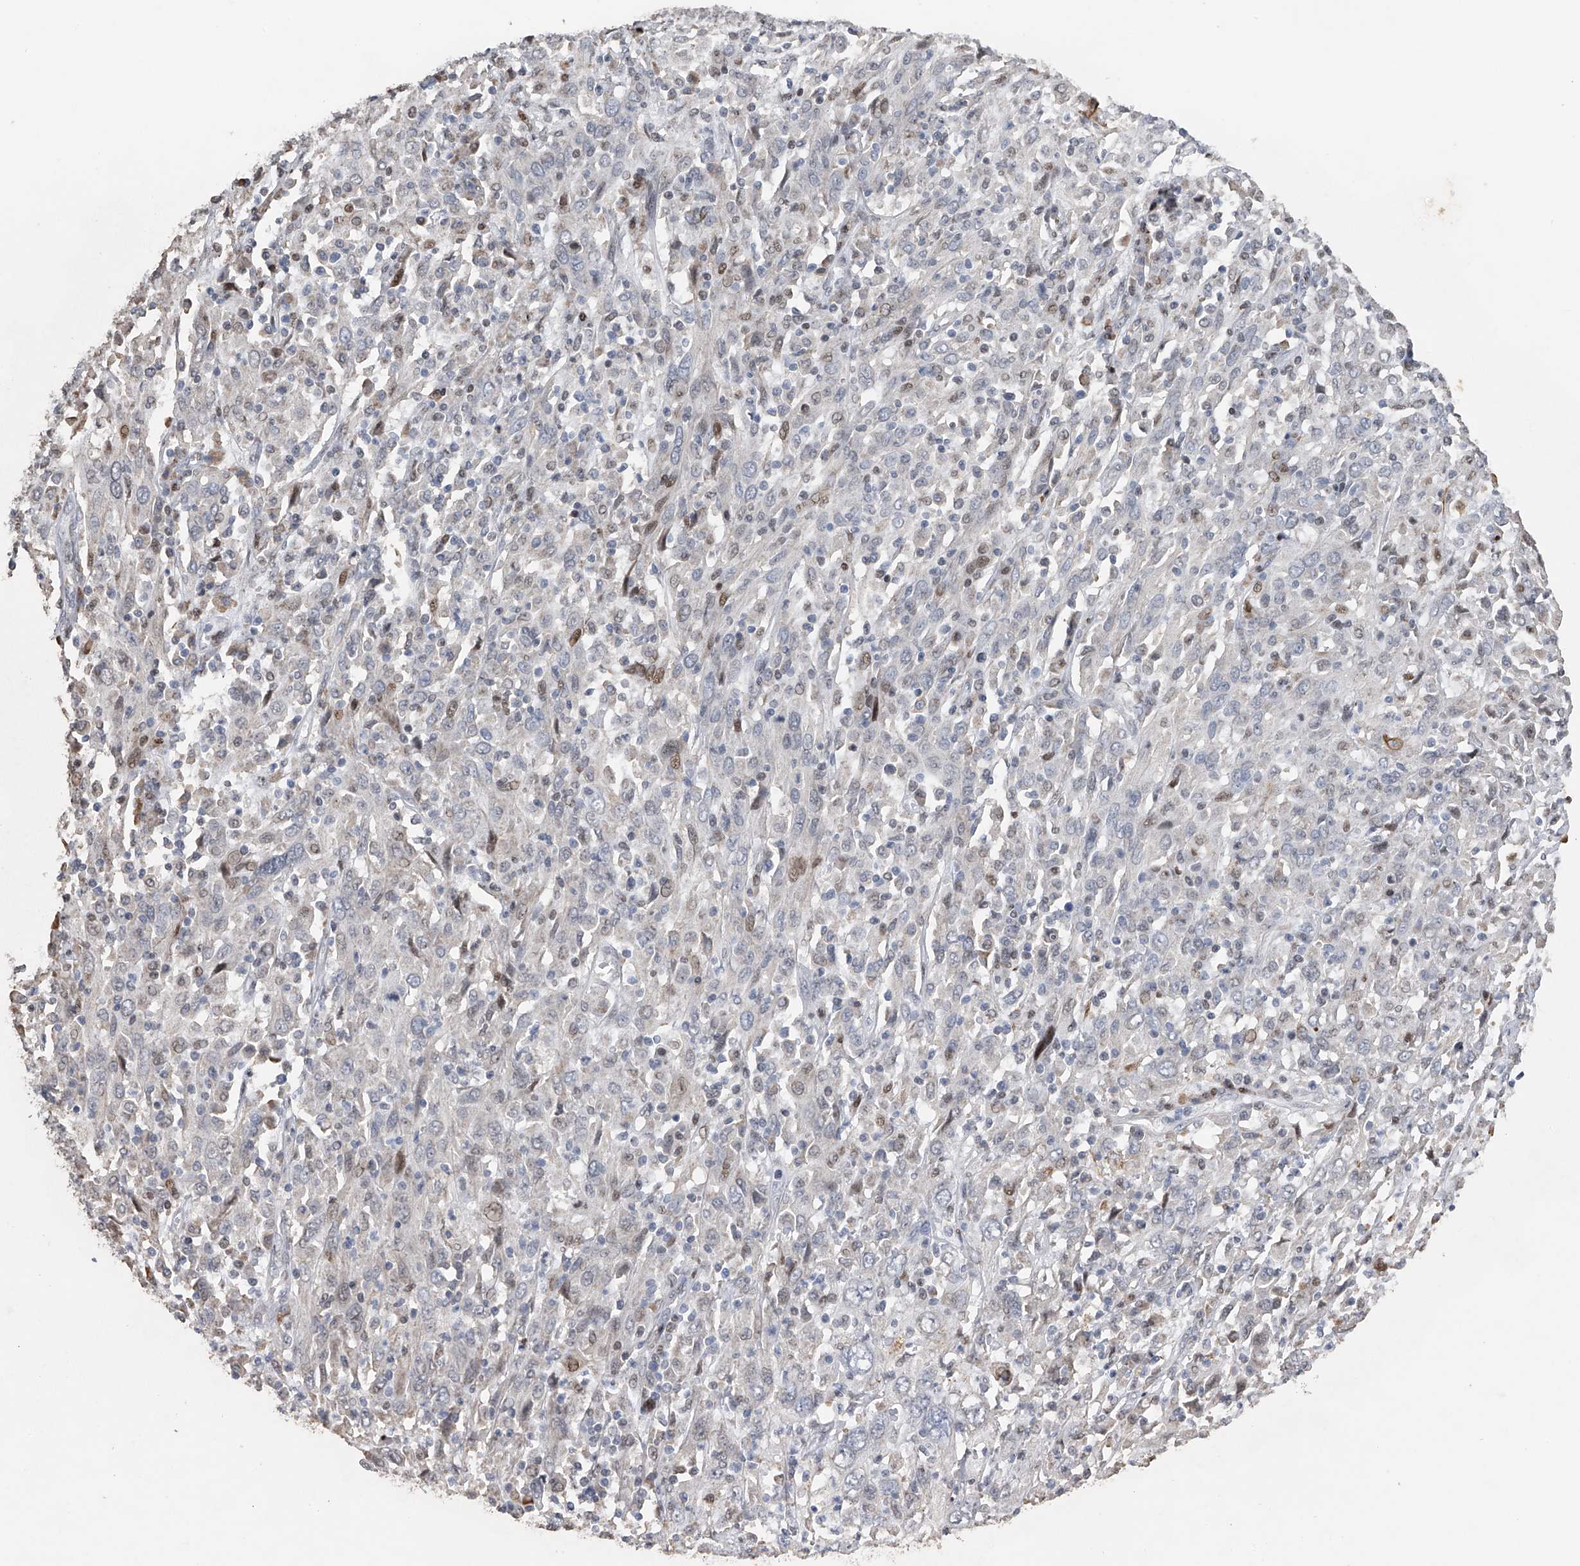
{"staining": {"intensity": "negative", "quantity": "none", "location": "none"}, "tissue": "cervical cancer", "cell_type": "Tumor cells", "image_type": "cancer", "snomed": [{"axis": "morphology", "description": "Squamous cell carcinoma, NOS"}, {"axis": "topography", "description": "Cervix"}], "caption": "An immunohistochemistry image of squamous cell carcinoma (cervical) is shown. There is no staining in tumor cells of squamous cell carcinoma (cervical).", "gene": "RWDD2A", "patient": {"sex": "female", "age": 46}}